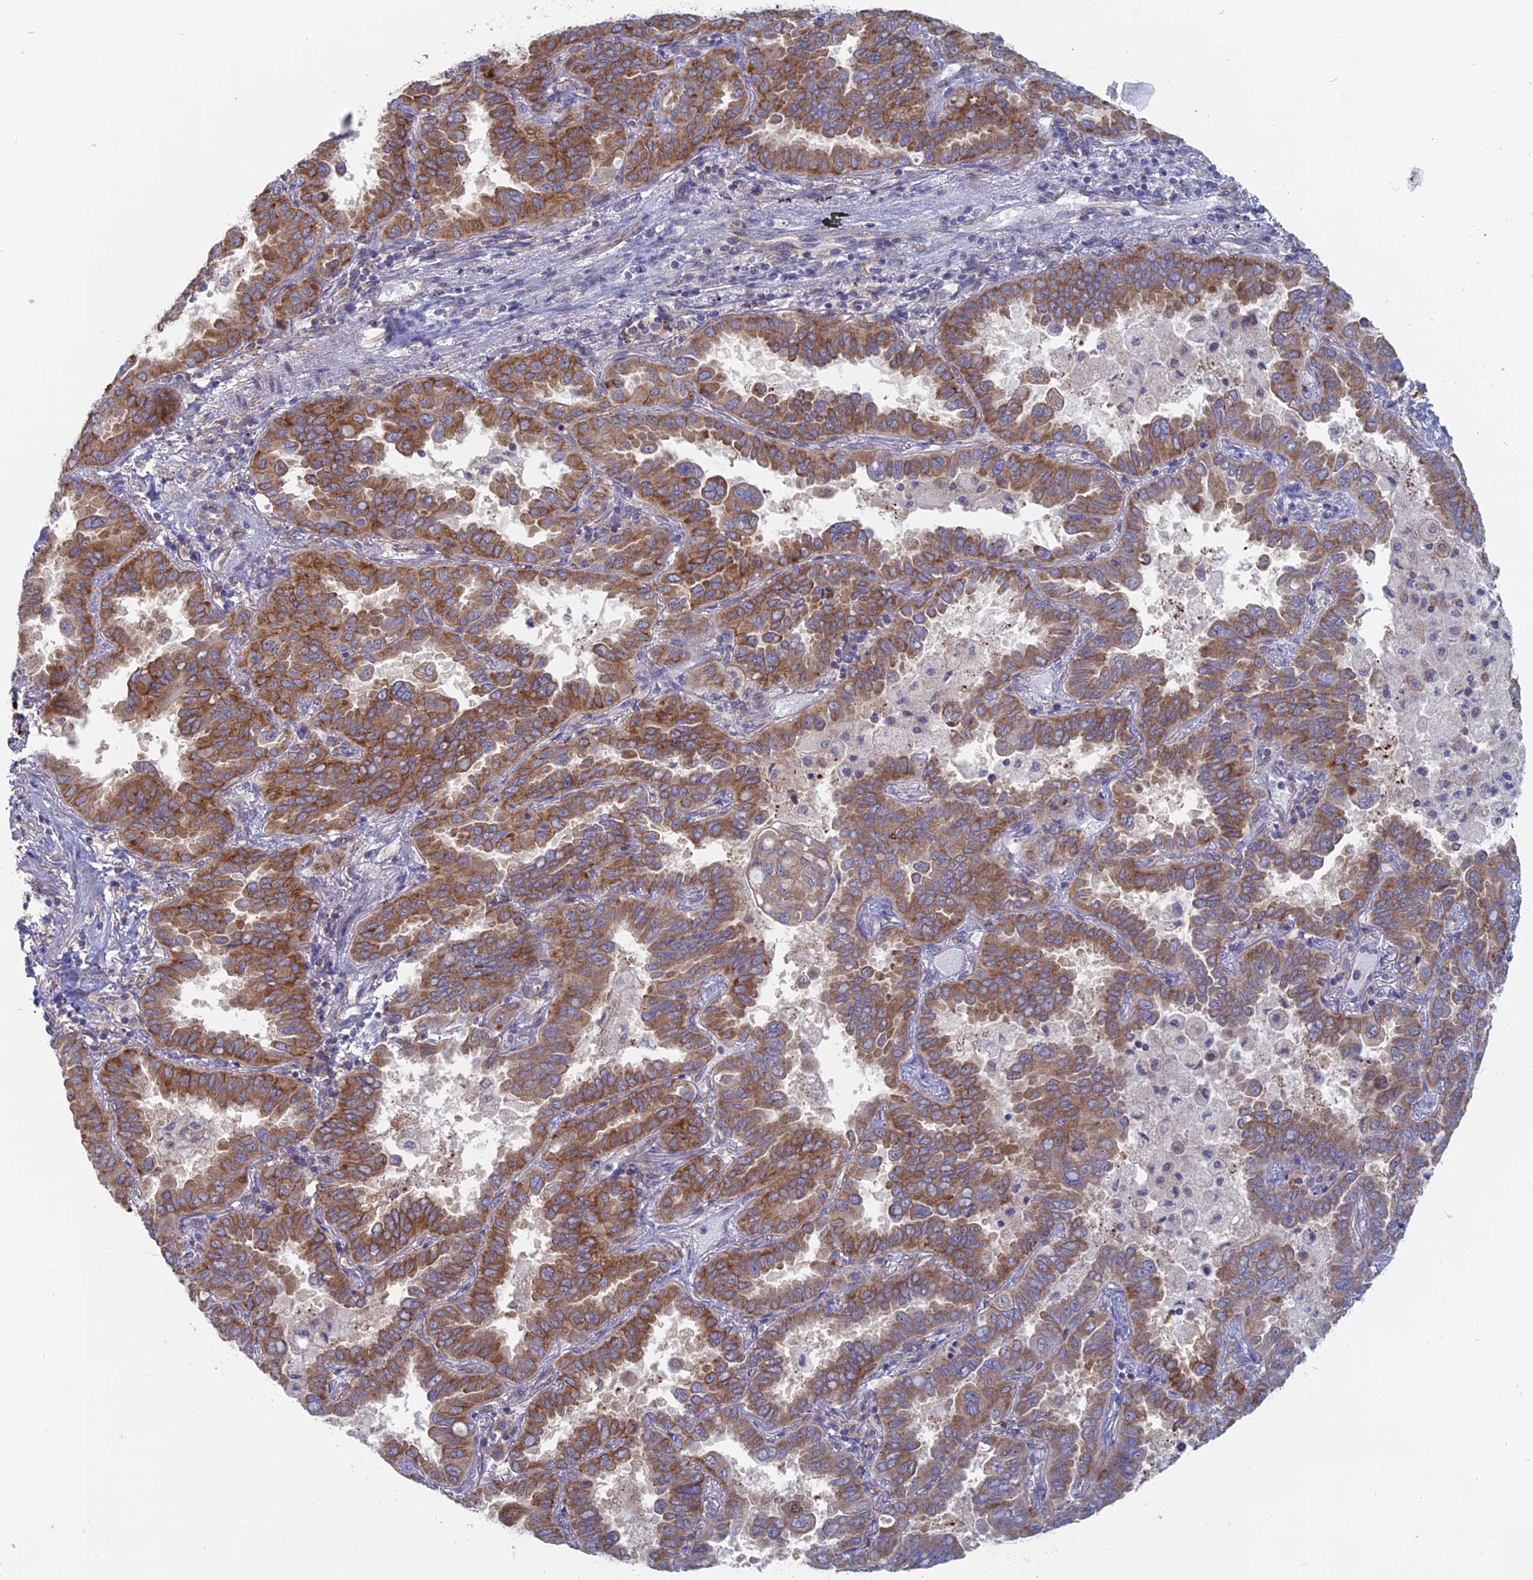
{"staining": {"intensity": "moderate", "quantity": ">75%", "location": "cytoplasmic/membranous"}, "tissue": "lung cancer", "cell_type": "Tumor cells", "image_type": "cancer", "snomed": [{"axis": "morphology", "description": "Adenocarcinoma, NOS"}, {"axis": "topography", "description": "Lung"}], "caption": "Immunohistochemistry (IHC) staining of adenocarcinoma (lung), which displays medium levels of moderate cytoplasmic/membranous expression in approximately >75% of tumor cells indicating moderate cytoplasmic/membranous protein staining. The staining was performed using DAB (brown) for protein detection and nuclei were counterstained in hematoxylin (blue).", "gene": "TBC1D30", "patient": {"sex": "male", "age": 64}}